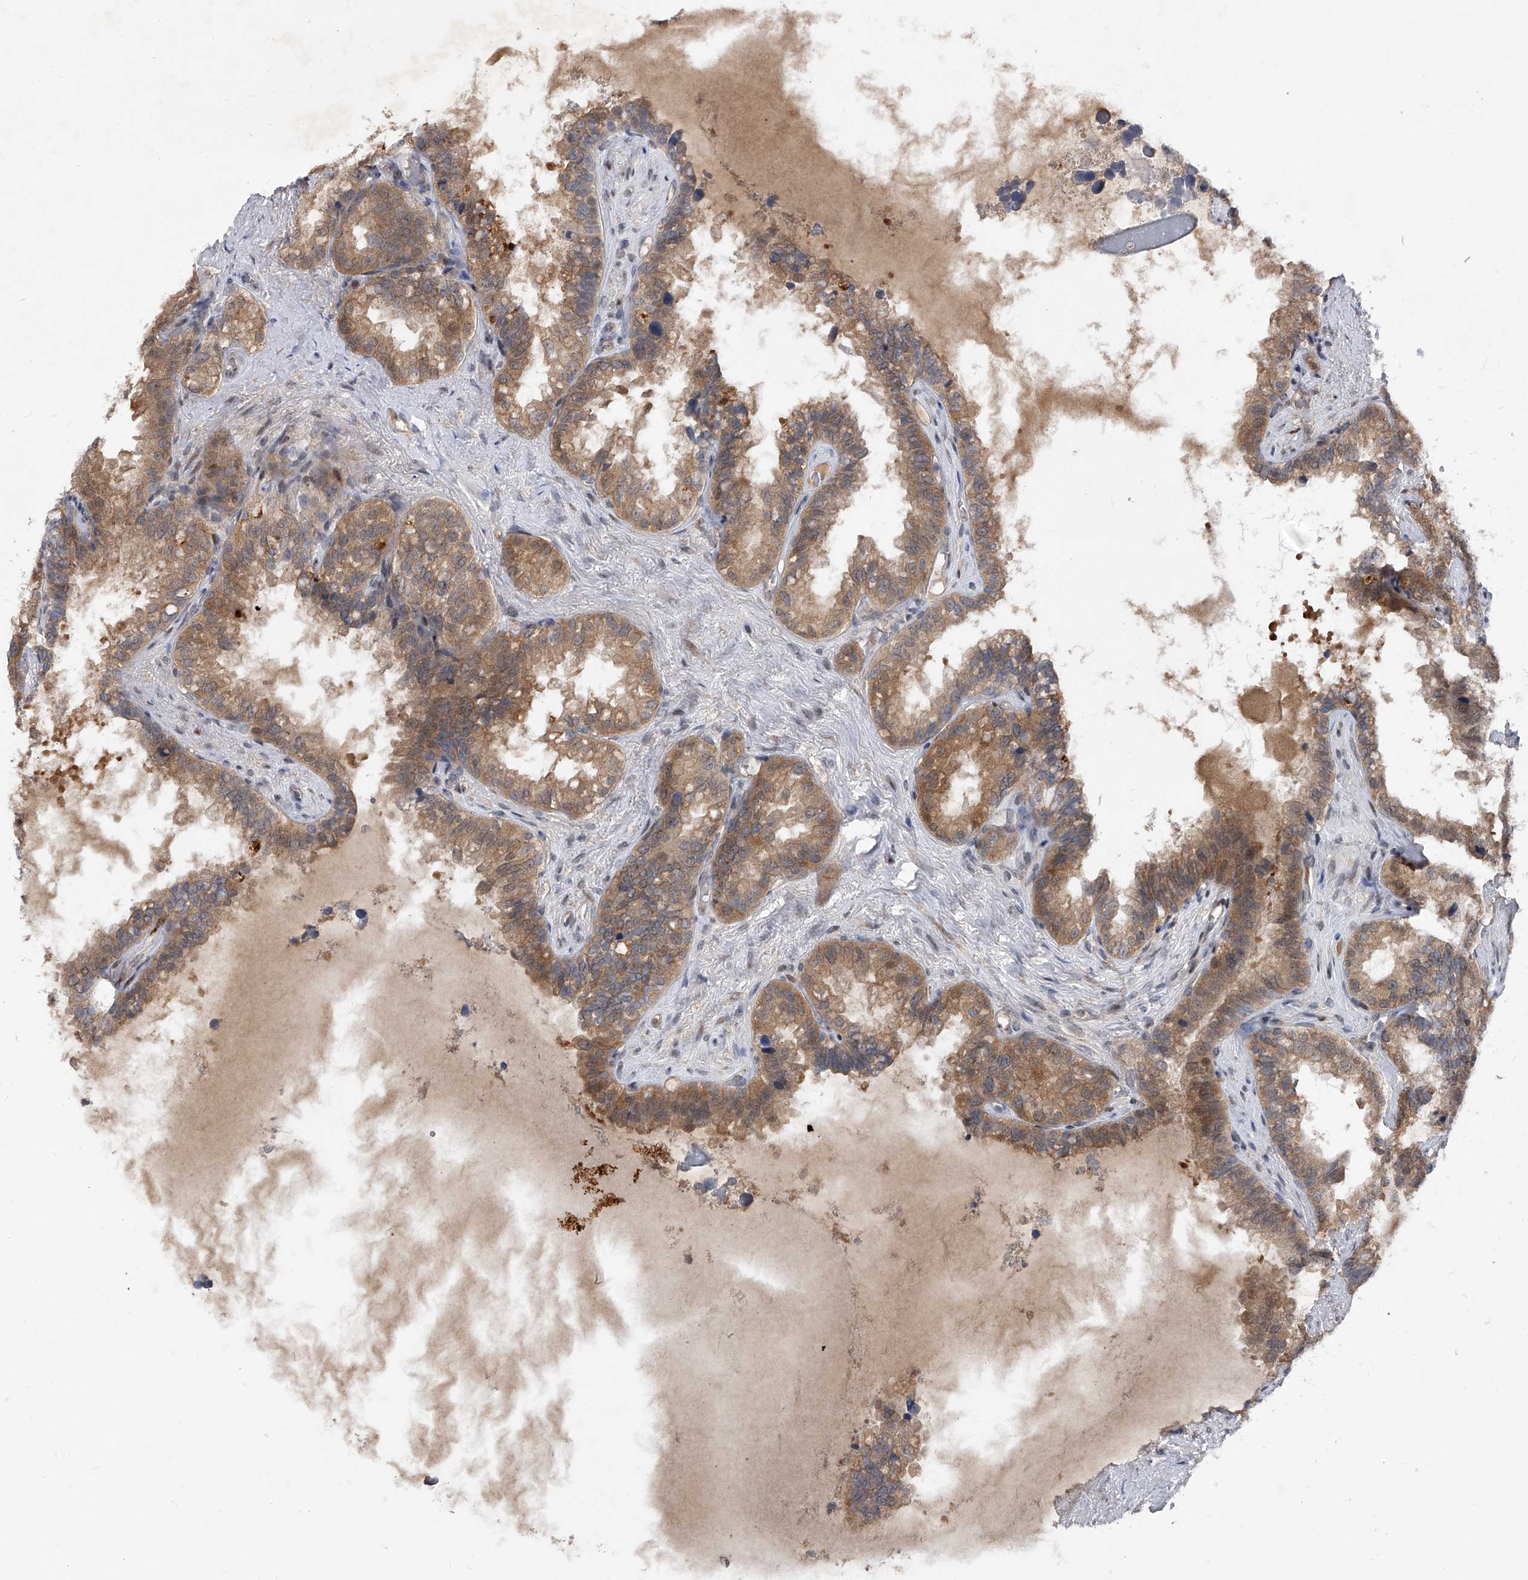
{"staining": {"intensity": "moderate", "quantity": ">75%", "location": "cytoplasmic/membranous,nuclear"}, "tissue": "seminal vesicle", "cell_type": "Glandular cells", "image_type": "normal", "snomed": [{"axis": "morphology", "description": "Normal tissue, NOS"}, {"axis": "topography", "description": "Seminal veicle"}], "caption": "Protein positivity by immunohistochemistry demonstrates moderate cytoplasmic/membranous,nuclear expression in about >75% of glandular cells in unremarkable seminal vesicle.", "gene": "RWDD2A", "patient": {"sex": "male", "age": 80}}